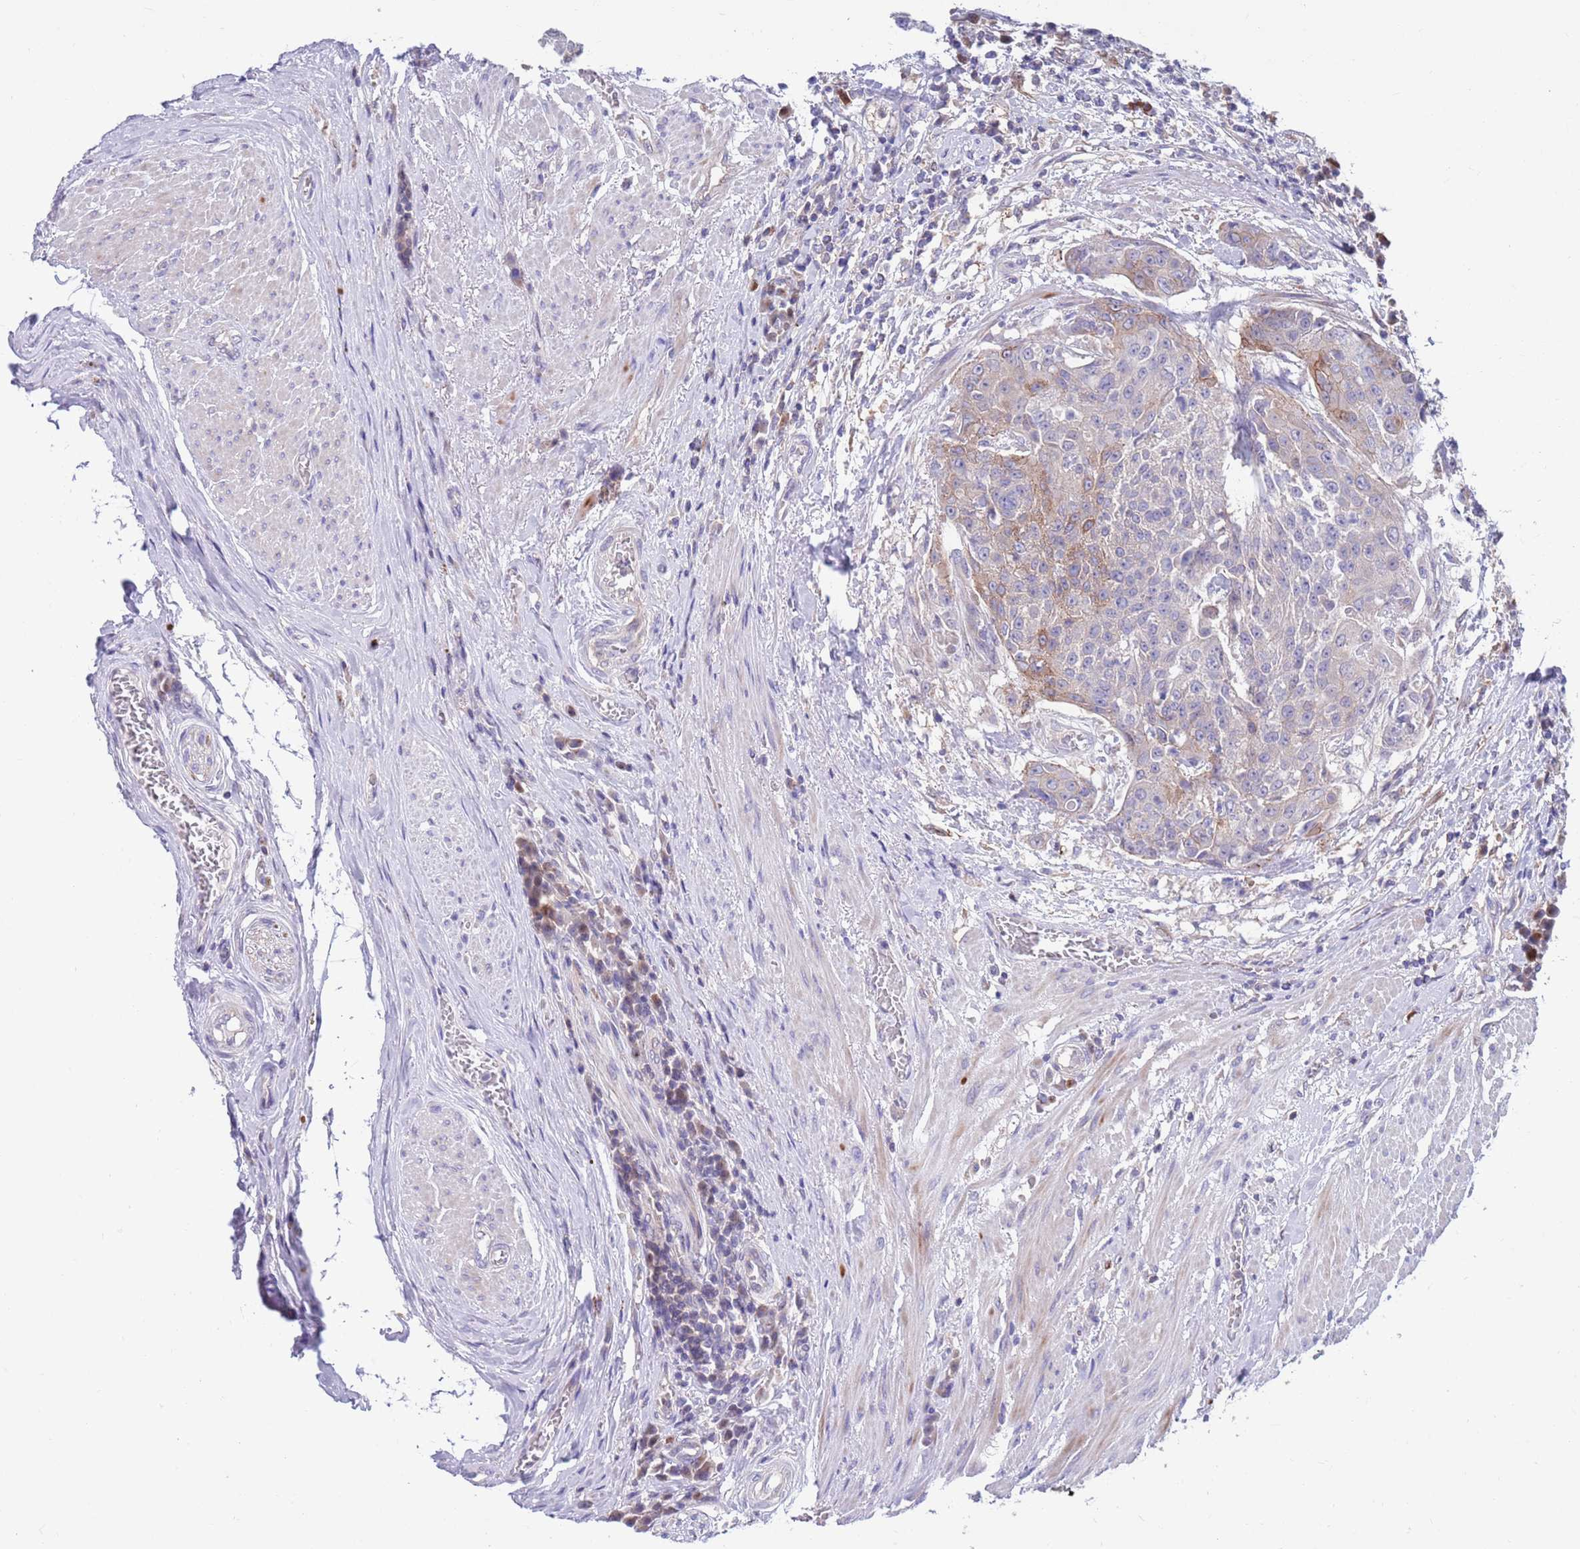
{"staining": {"intensity": "moderate", "quantity": "<25%", "location": "cytoplasmic/membranous"}, "tissue": "urothelial cancer", "cell_type": "Tumor cells", "image_type": "cancer", "snomed": [{"axis": "morphology", "description": "Urothelial carcinoma, High grade"}, {"axis": "topography", "description": "Urinary bladder"}], "caption": "IHC staining of urothelial cancer, which shows low levels of moderate cytoplasmic/membranous expression in approximately <25% of tumor cells indicating moderate cytoplasmic/membranous protein positivity. The staining was performed using DAB (brown) for protein detection and nuclei were counterstained in hematoxylin (blue).", "gene": "KLHL29", "patient": {"sex": "female", "age": 63}}